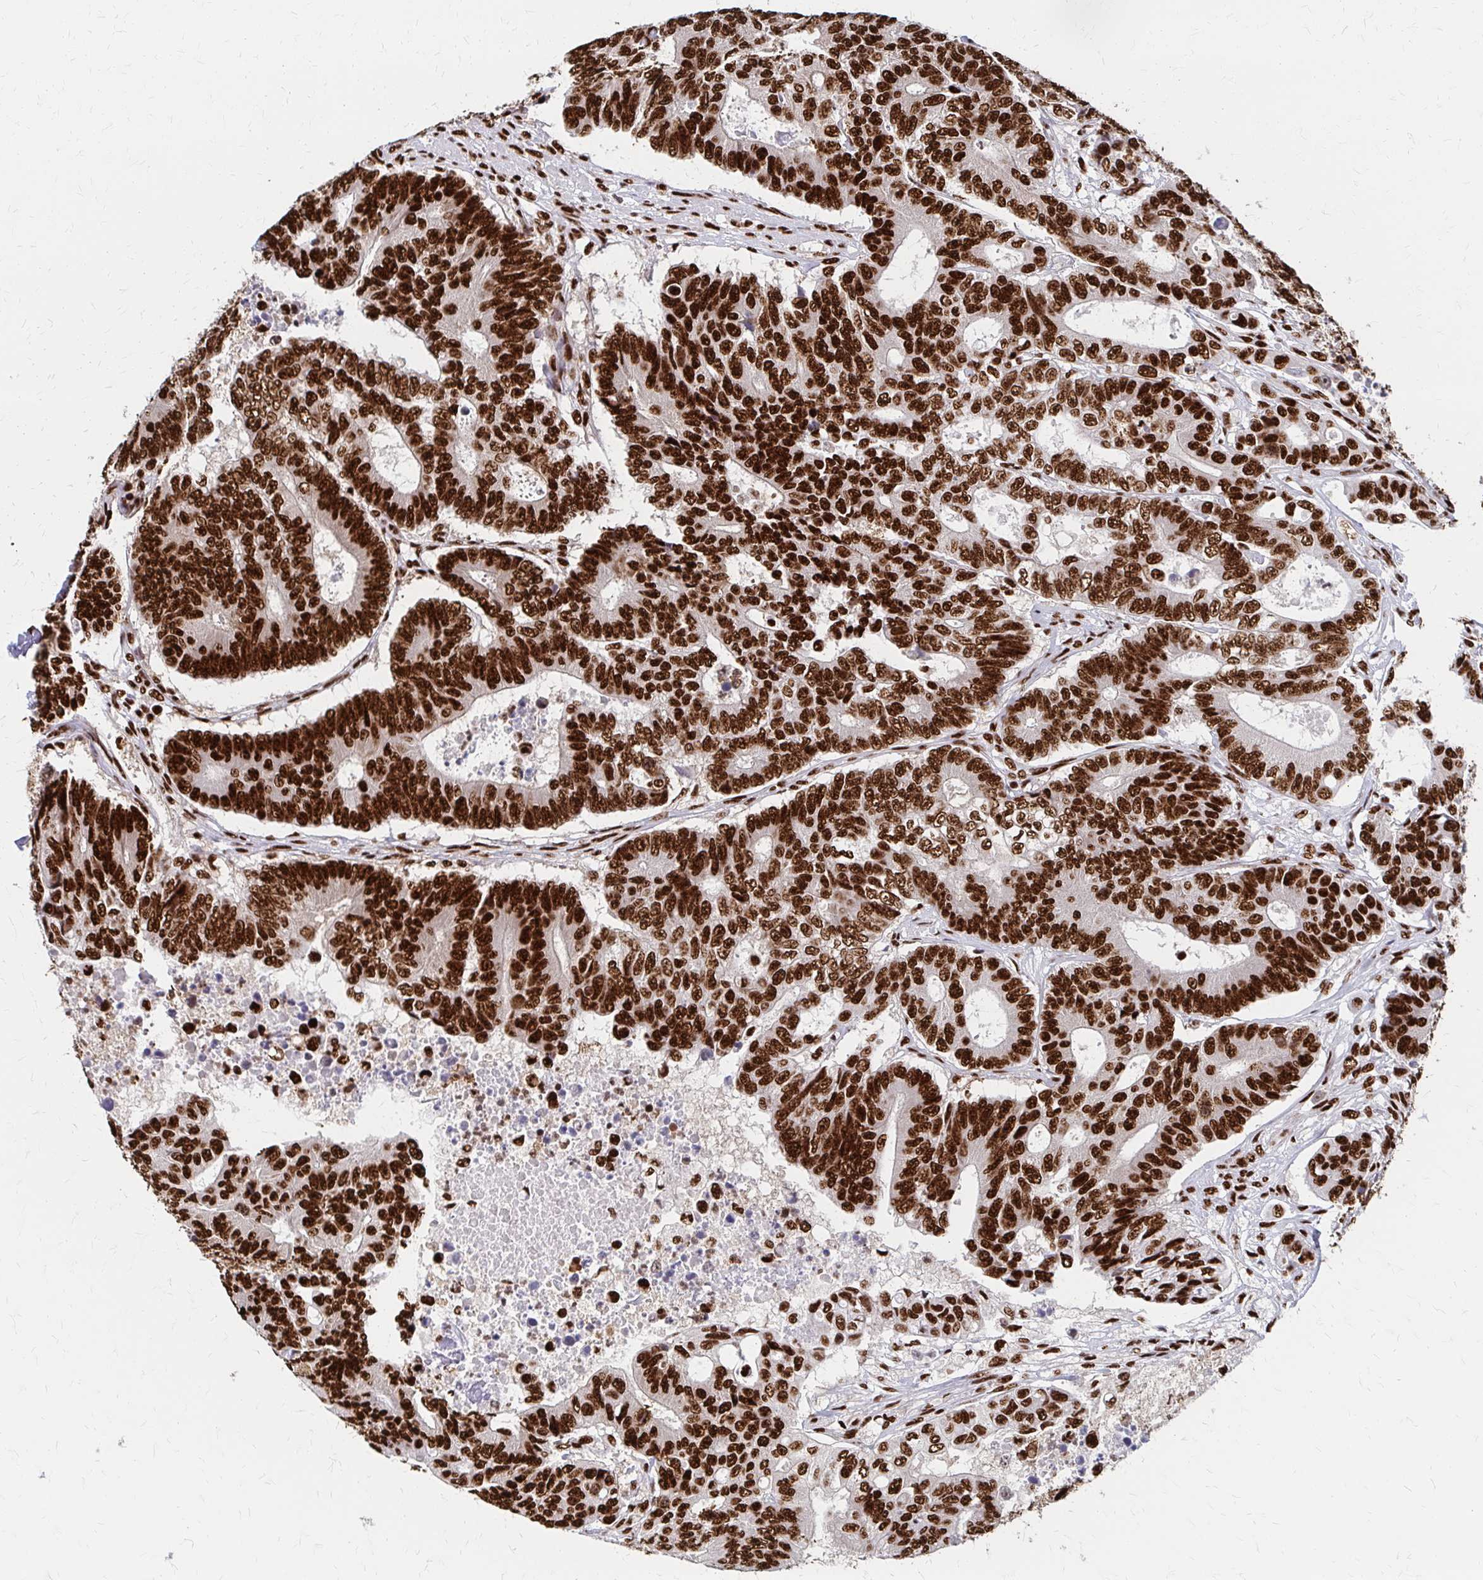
{"staining": {"intensity": "strong", "quantity": ">75%", "location": "nuclear"}, "tissue": "colorectal cancer", "cell_type": "Tumor cells", "image_type": "cancer", "snomed": [{"axis": "morphology", "description": "Adenocarcinoma, NOS"}, {"axis": "topography", "description": "Colon"}], "caption": "Protein analysis of colorectal cancer (adenocarcinoma) tissue exhibits strong nuclear positivity in about >75% of tumor cells. (DAB (3,3'-diaminobenzidine) IHC with brightfield microscopy, high magnification).", "gene": "CNKSR3", "patient": {"sex": "female", "age": 48}}